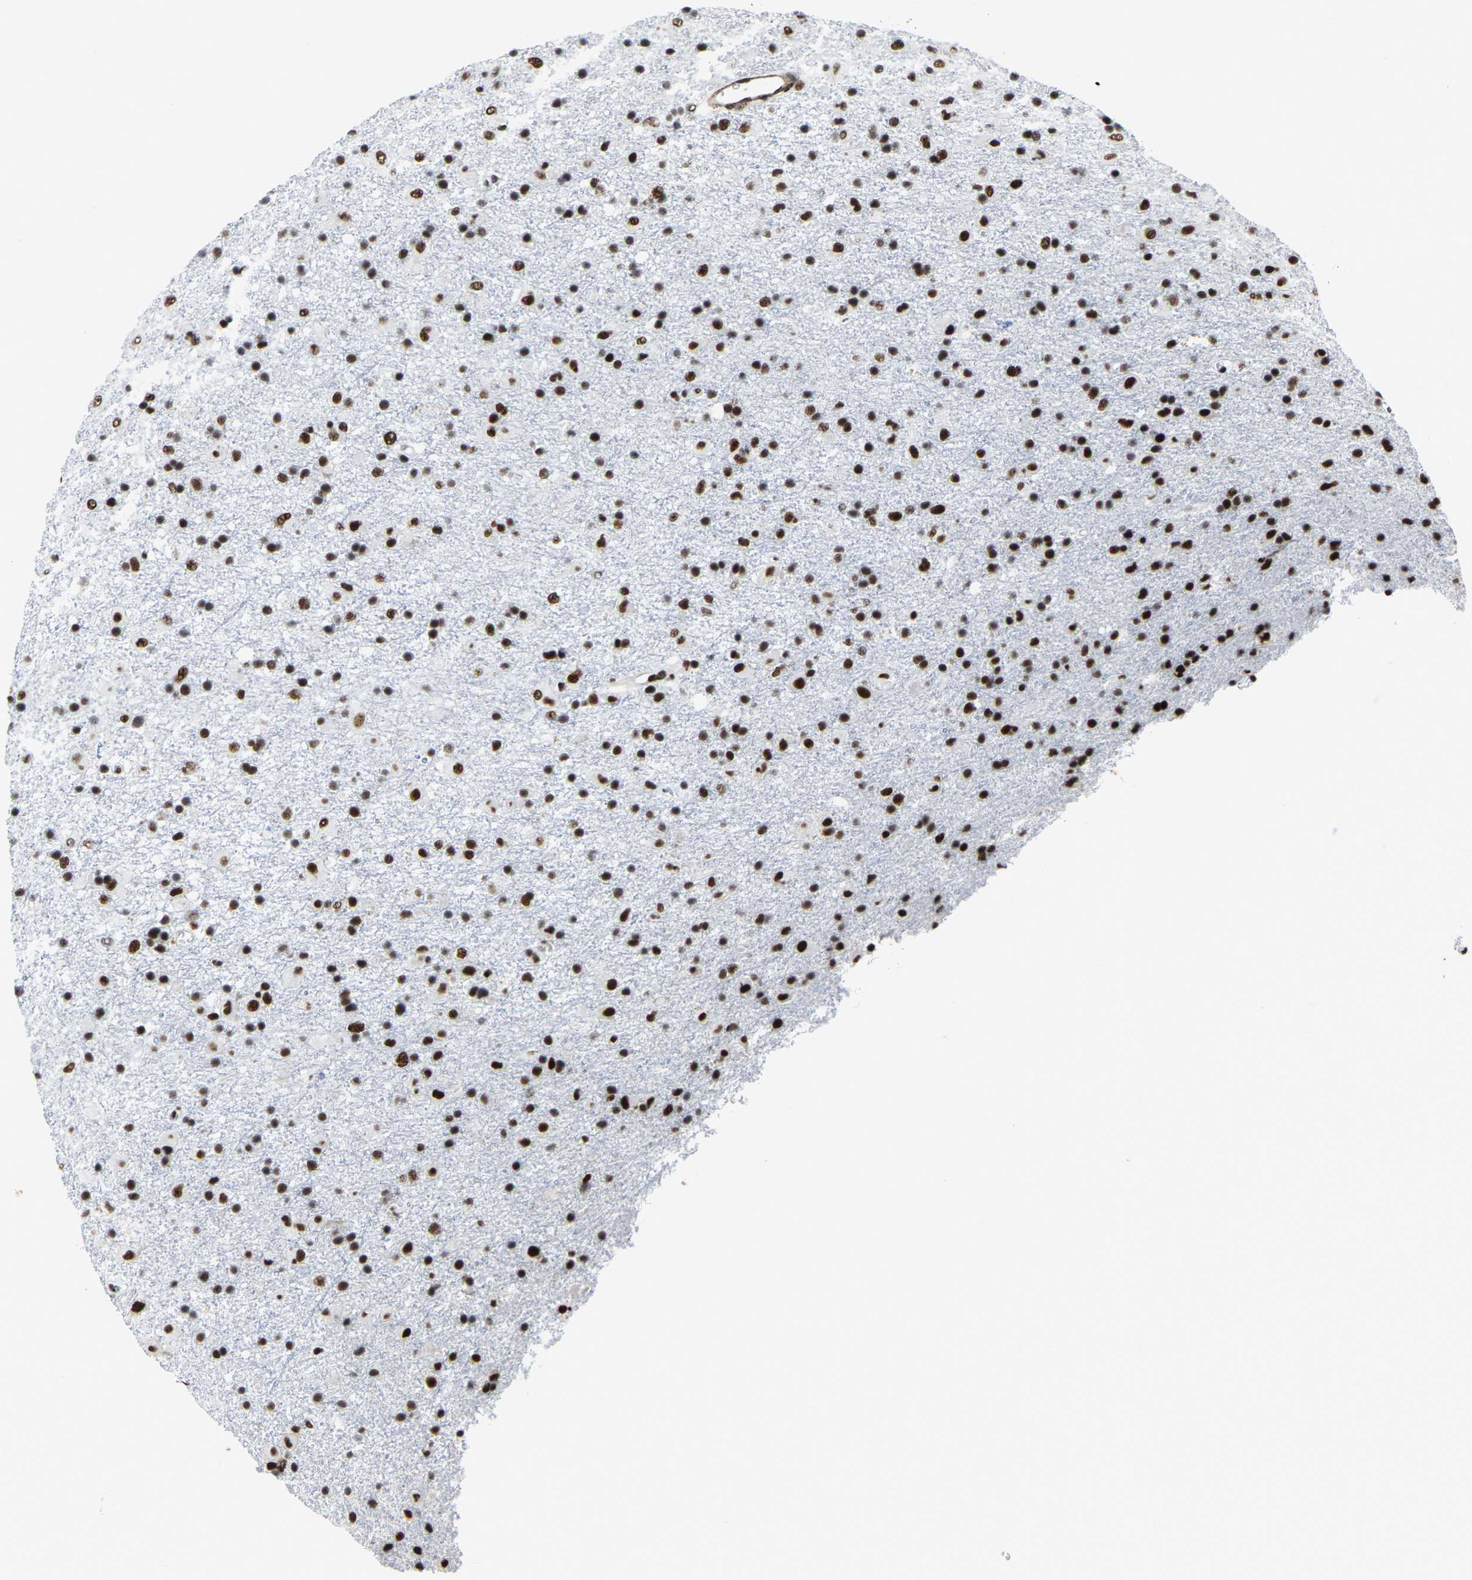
{"staining": {"intensity": "strong", "quantity": ">75%", "location": "nuclear"}, "tissue": "glioma", "cell_type": "Tumor cells", "image_type": "cancer", "snomed": [{"axis": "morphology", "description": "Glioma, malignant, Low grade"}, {"axis": "topography", "description": "Brain"}], "caption": "This photomicrograph reveals glioma stained with immunohistochemistry to label a protein in brown. The nuclear of tumor cells show strong positivity for the protein. Nuclei are counter-stained blue.", "gene": "DDX5", "patient": {"sex": "male", "age": 65}}